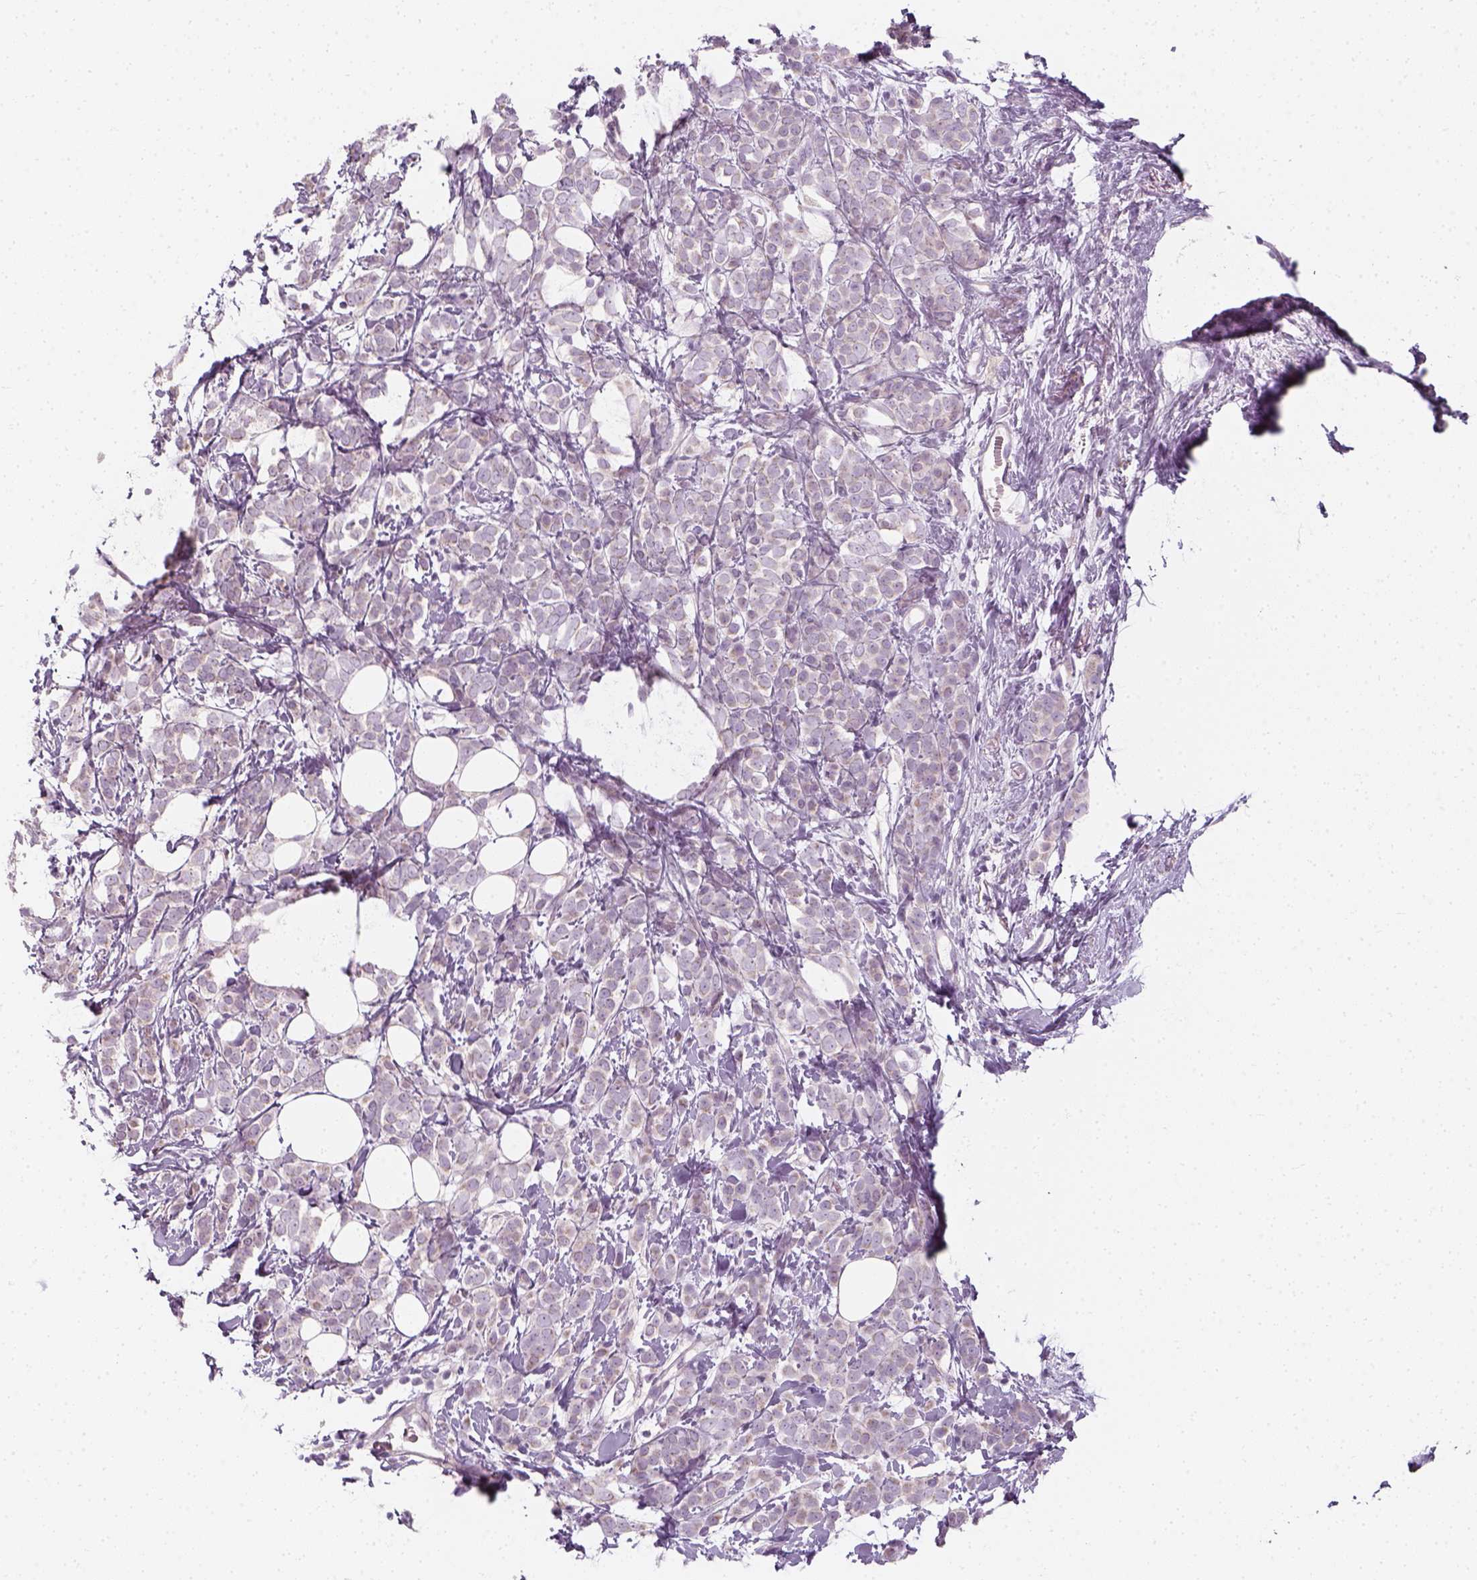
{"staining": {"intensity": "negative", "quantity": "none", "location": "none"}, "tissue": "breast cancer", "cell_type": "Tumor cells", "image_type": "cancer", "snomed": [{"axis": "morphology", "description": "Lobular carcinoma"}, {"axis": "topography", "description": "Breast"}], "caption": "Histopathology image shows no protein expression in tumor cells of breast cancer tissue. Brightfield microscopy of immunohistochemistry stained with DAB (brown) and hematoxylin (blue), captured at high magnification.", "gene": "PRAME", "patient": {"sex": "female", "age": 49}}